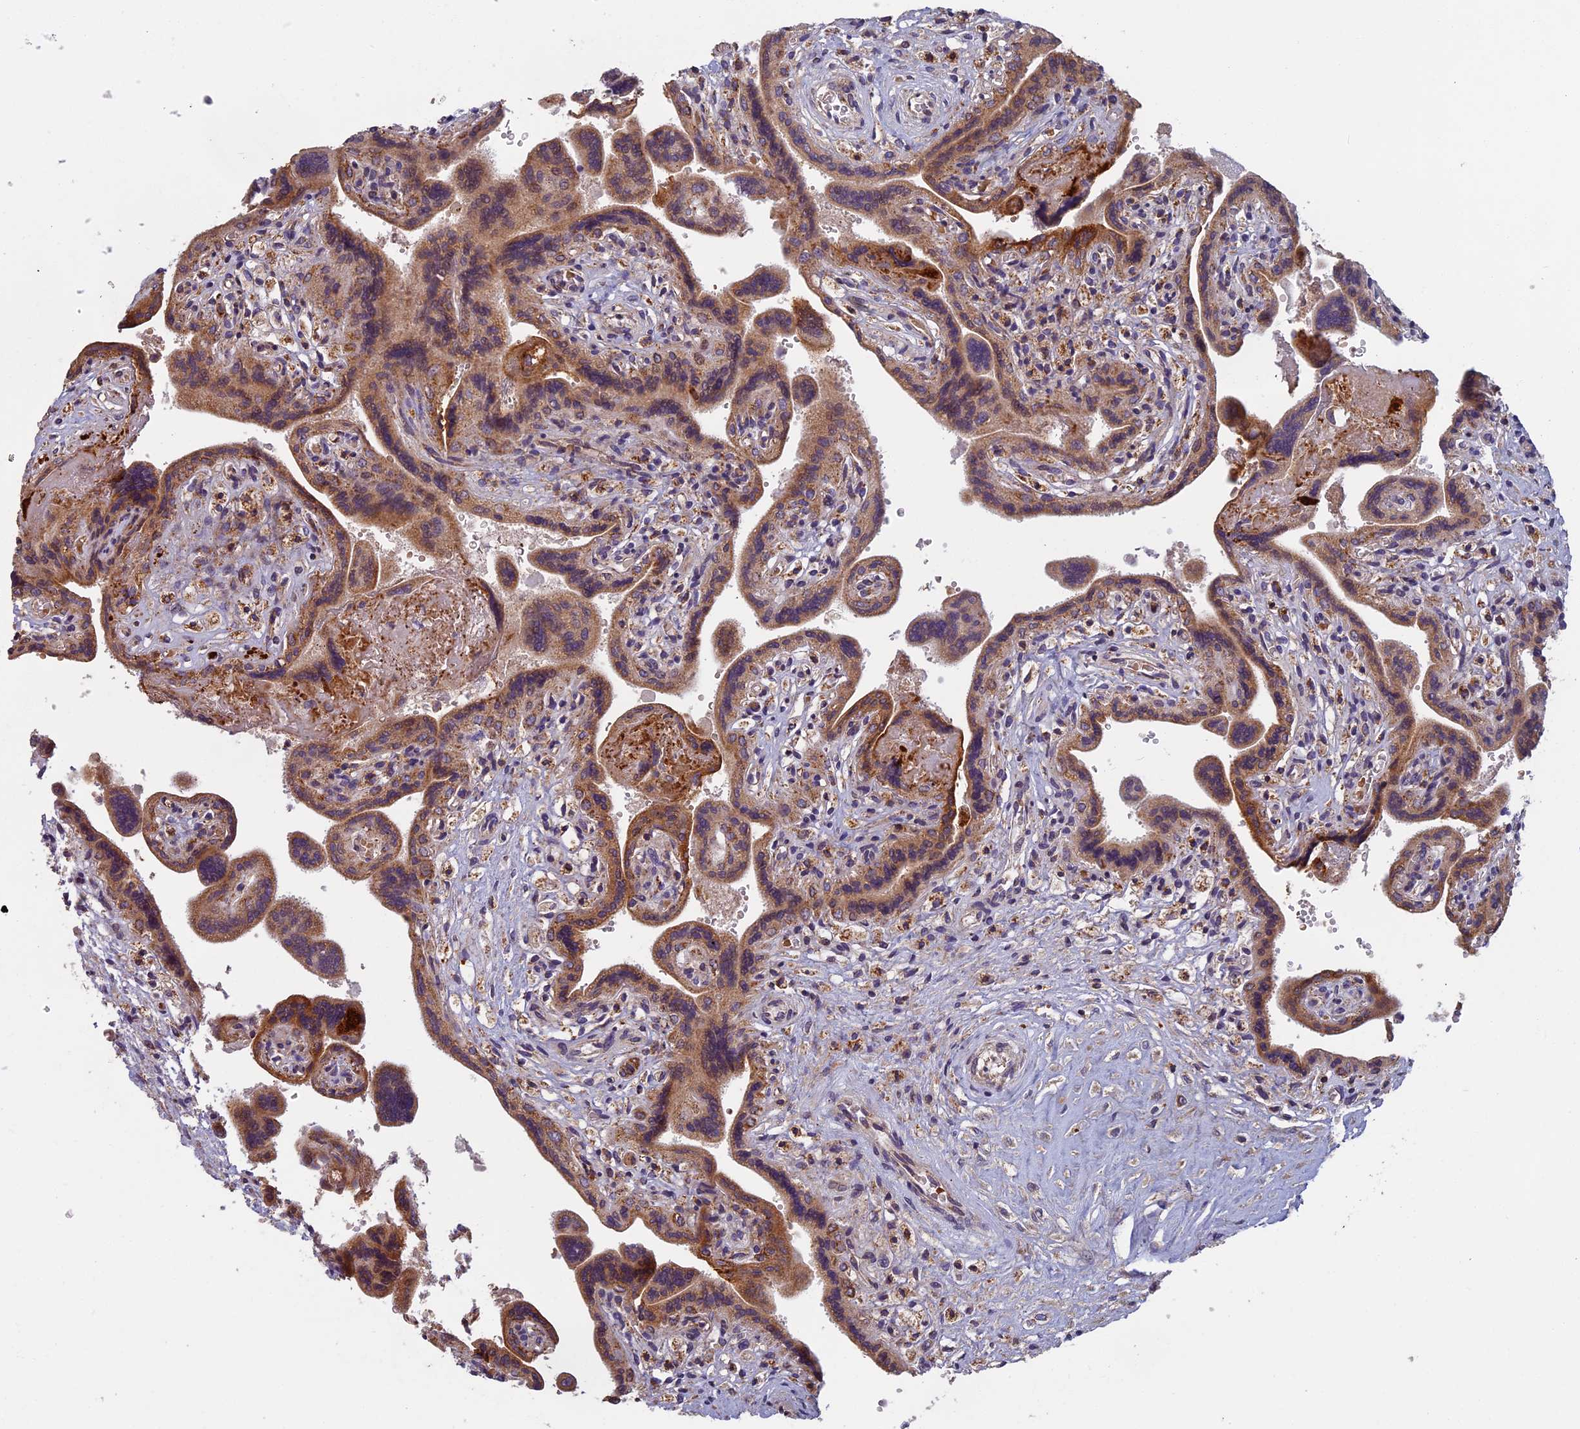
{"staining": {"intensity": "moderate", "quantity": ">75%", "location": "cytoplasmic/membranous"}, "tissue": "placenta", "cell_type": "Trophoblastic cells", "image_type": "normal", "snomed": [{"axis": "morphology", "description": "Normal tissue, NOS"}, {"axis": "topography", "description": "Placenta"}], "caption": "IHC histopathology image of unremarkable human placenta stained for a protein (brown), which demonstrates medium levels of moderate cytoplasmic/membranous positivity in approximately >75% of trophoblastic cells.", "gene": "EDAR", "patient": {"sex": "female", "age": 37}}